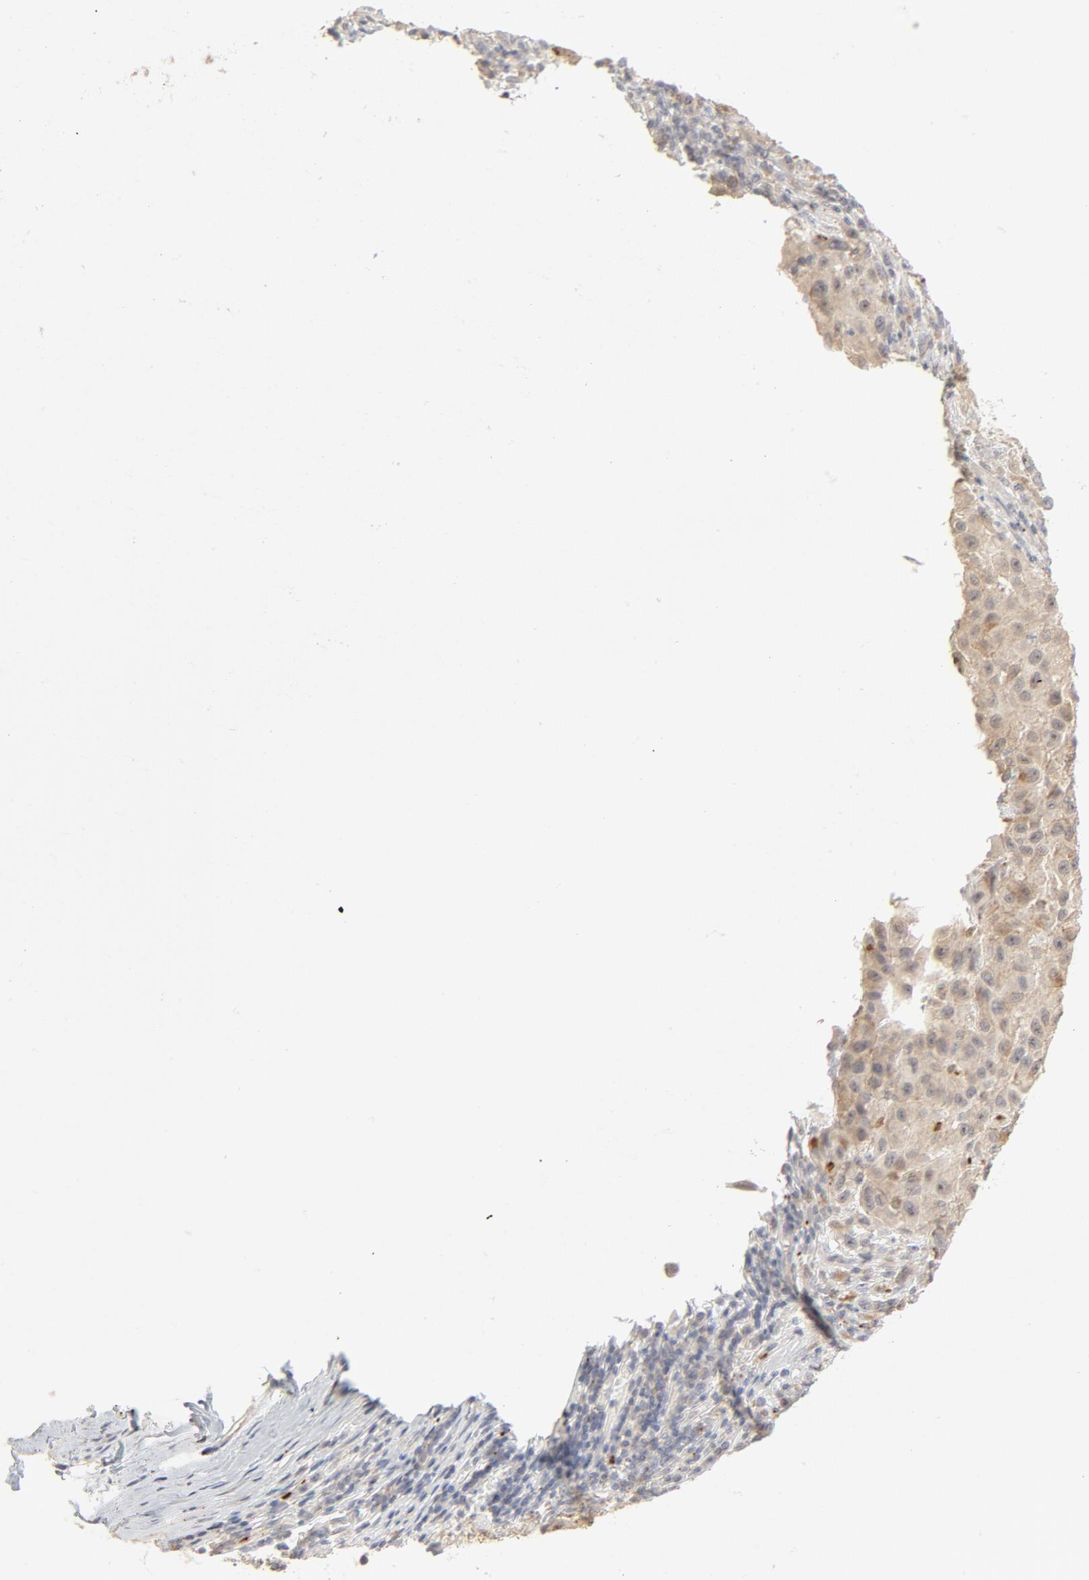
{"staining": {"intensity": "negative", "quantity": "none", "location": "none"}, "tissue": "melanoma", "cell_type": "Tumor cells", "image_type": "cancer", "snomed": [{"axis": "morphology", "description": "Malignant melanoma, Metastatic site"}, {"axis": "topography", "description": "Lymph node"}], "caption": "Image shows no protein expression in tumor cells of melanoma tissue.", "gene": "POMT2", "patient": {"sex": "male", "age": 61}}